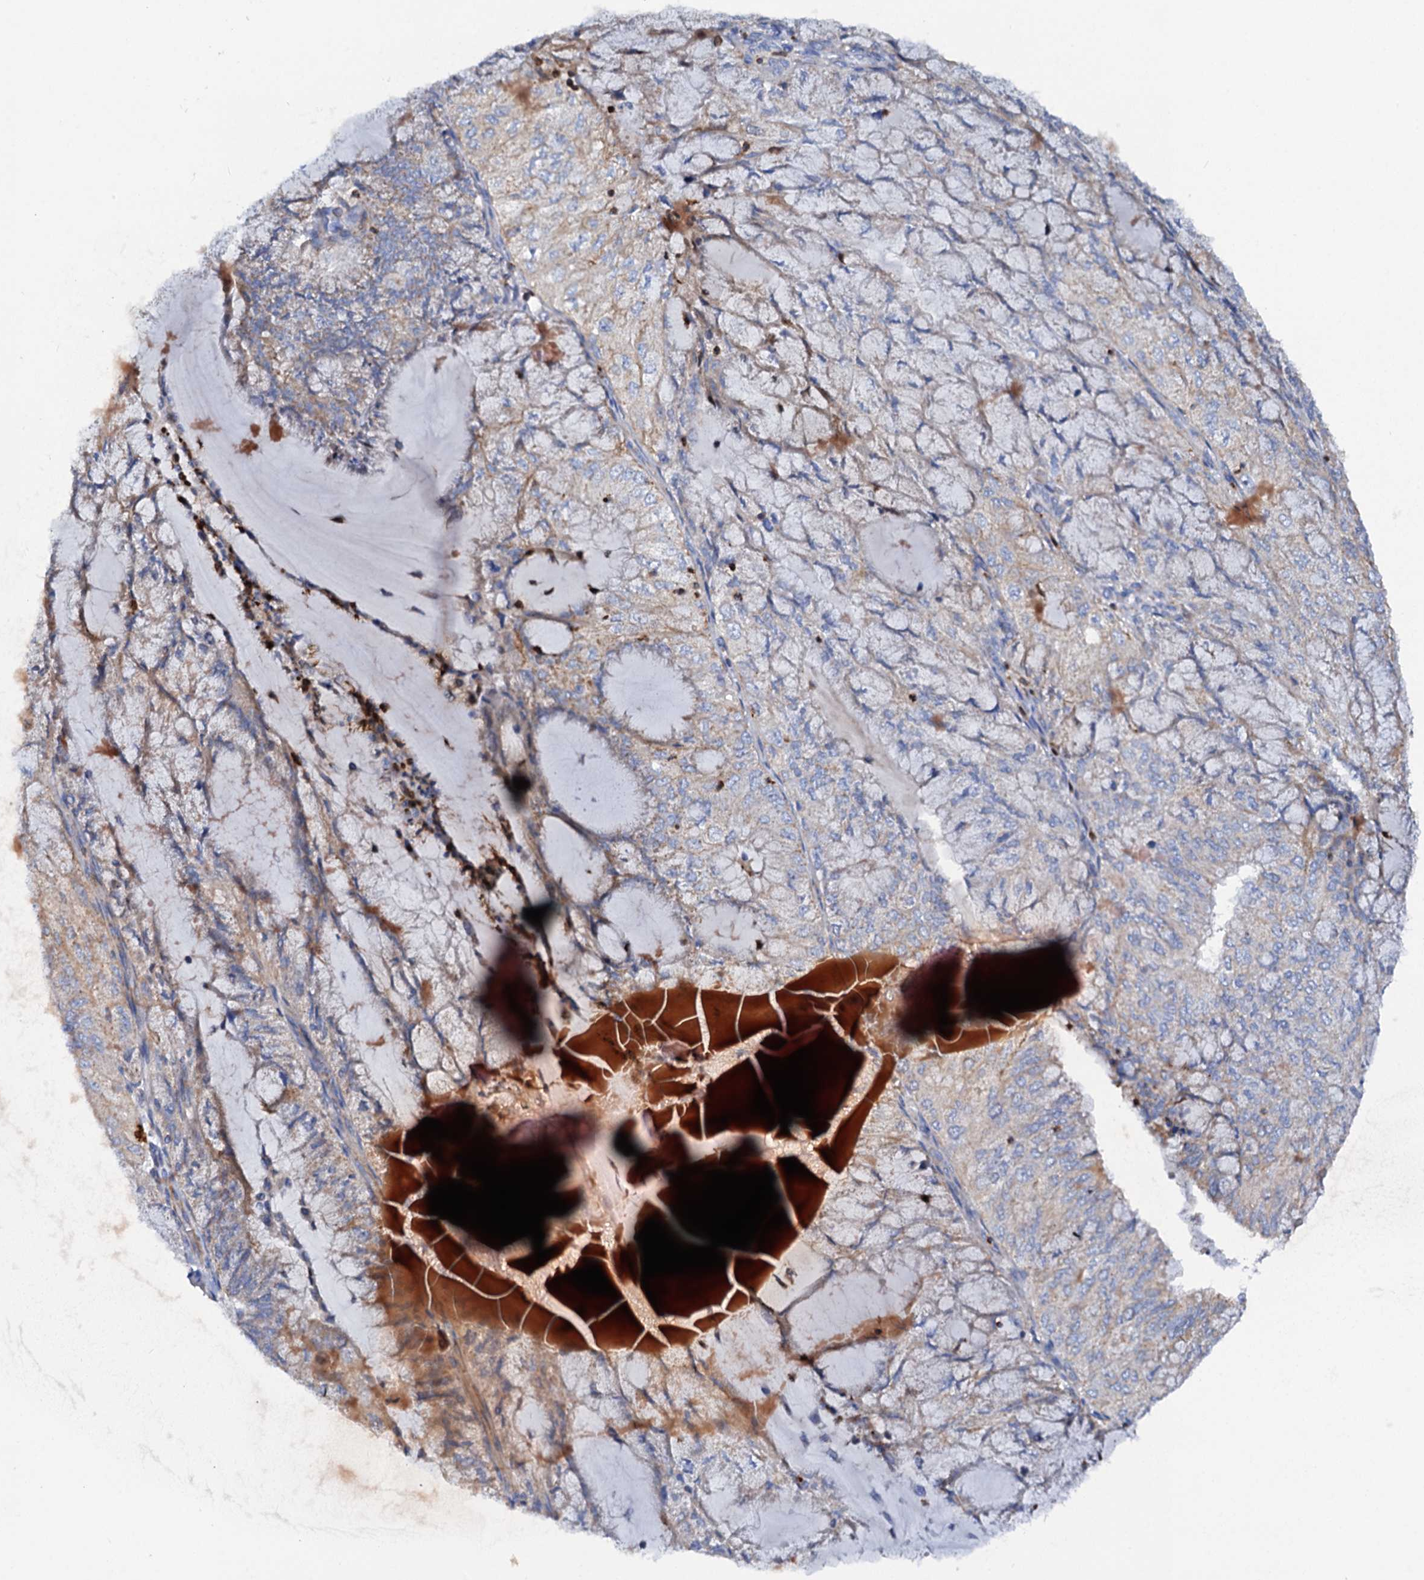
{"staining": {"intensity": "weak", "quantity": "<25%", "location": "cytoplasmic/membranous"}, "tissue": "endometrial cancer", "cell_type": "Tumor cells", "image_type": "cancer", "snomed": [{"axis": "morphology", "description": "Adenocarcinoma, NOS"}, {"axis": "topography", "description": "Endometrium"}], "caption": "The IHC micrograph has no significant expression in tumor cells of endometrial adenocarcinoma tissue. The staining was performed using DAB to visualize the protein expression in brown, while the nuclei were stained in blue with hematoxylin (Magnification: 20x).", "gene": "RASSF9", "patient": {"sex": "female", "age": 81}}